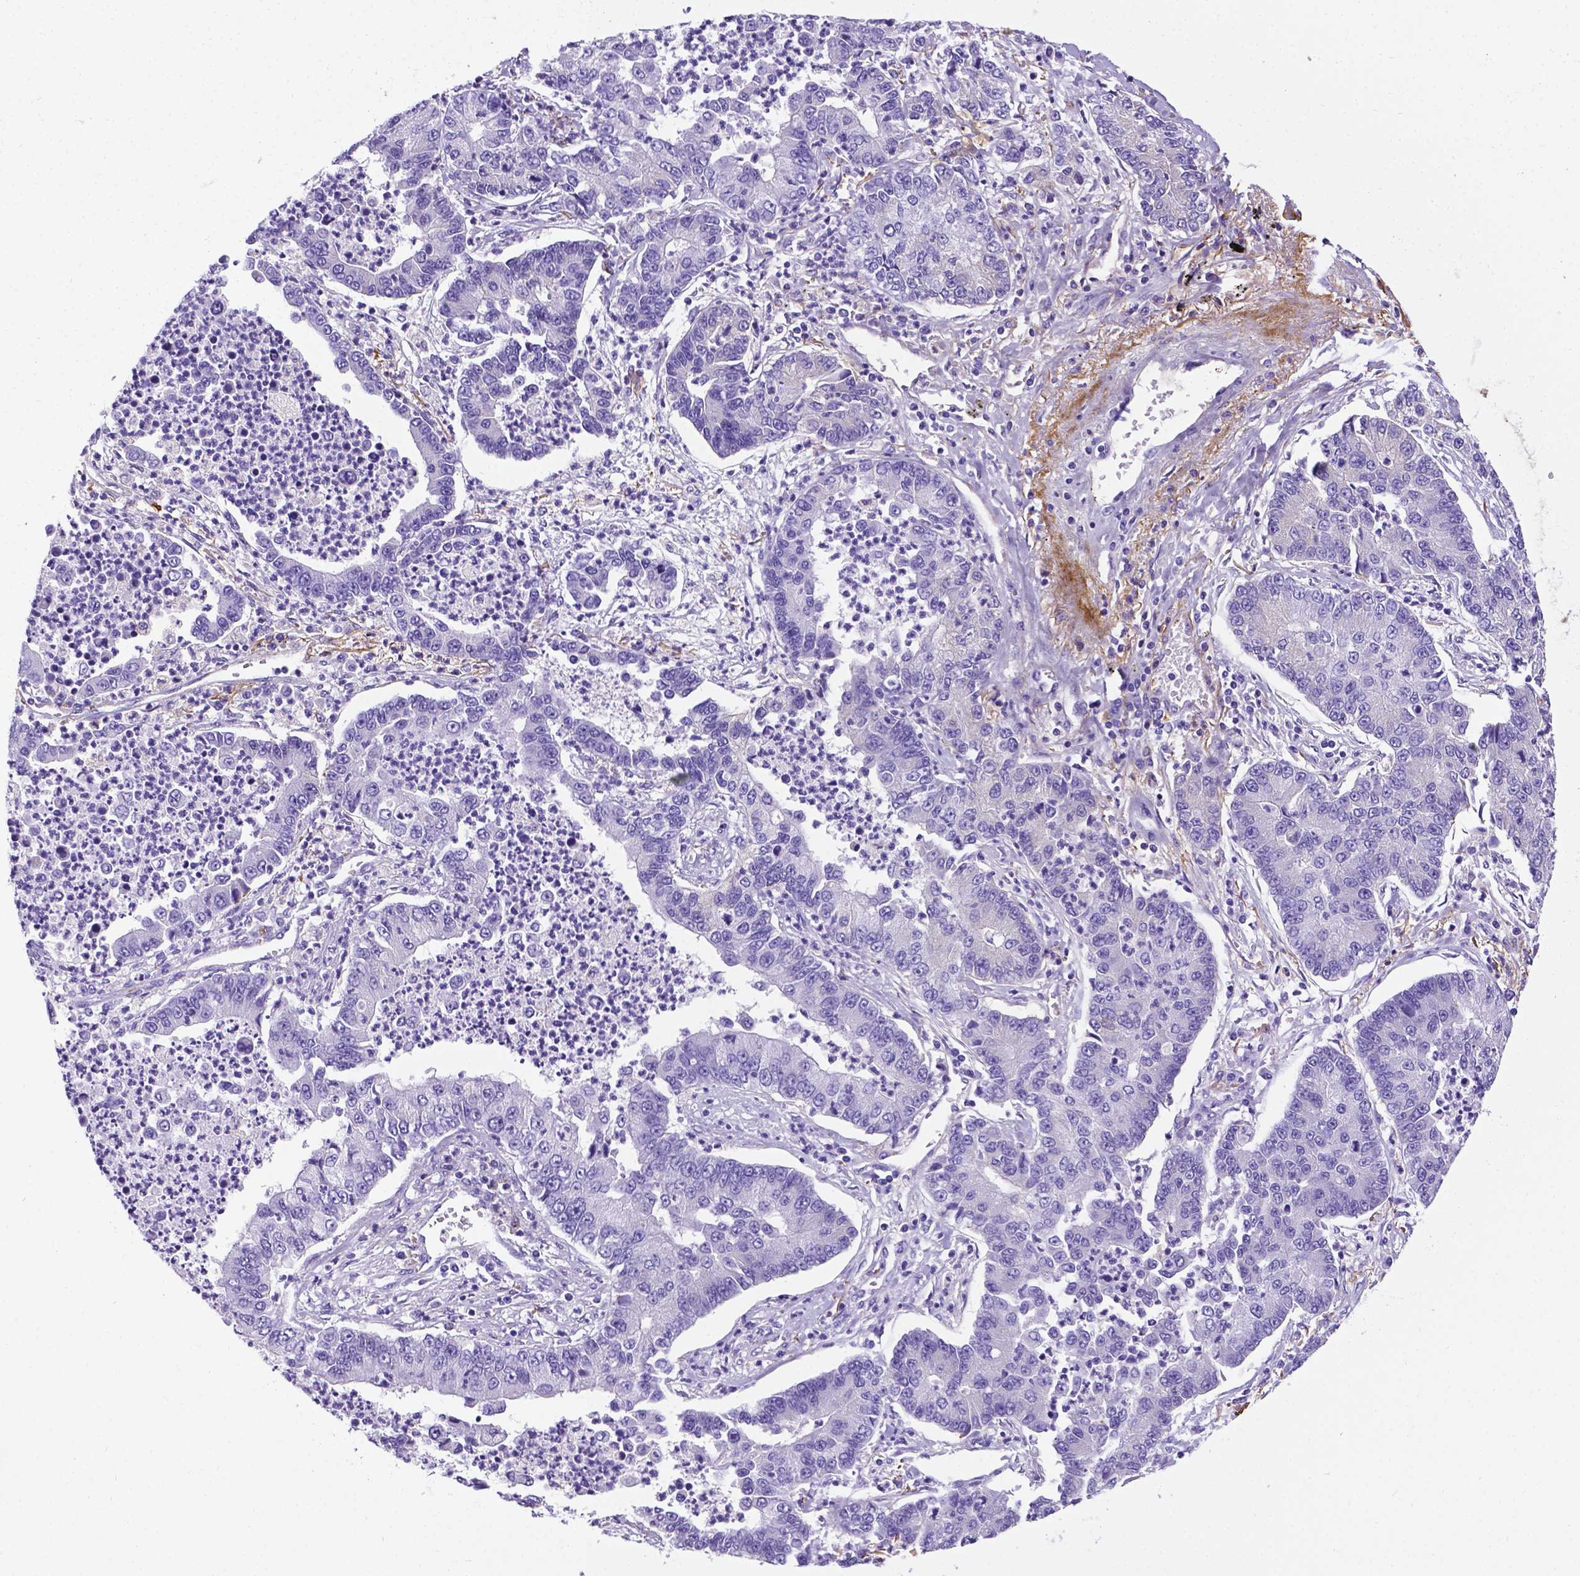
{"staining": {"intensity": "negative", "quantity": "none", "location": "none"}, "tissue": "lung cancer", "cell_type": "Tumor cells", "image_type": "cancer", "snomed": [{"axis": "morphology", "description": "Adenocarcinoma, NOS"}, {"axis": "topography", "description": "Lung"}], "caption": "Tumor cells show no significant protein staining in adenocarcinoma (lung).", "gene": "APOE", "patient": {"sex": "female", "age": 57}}